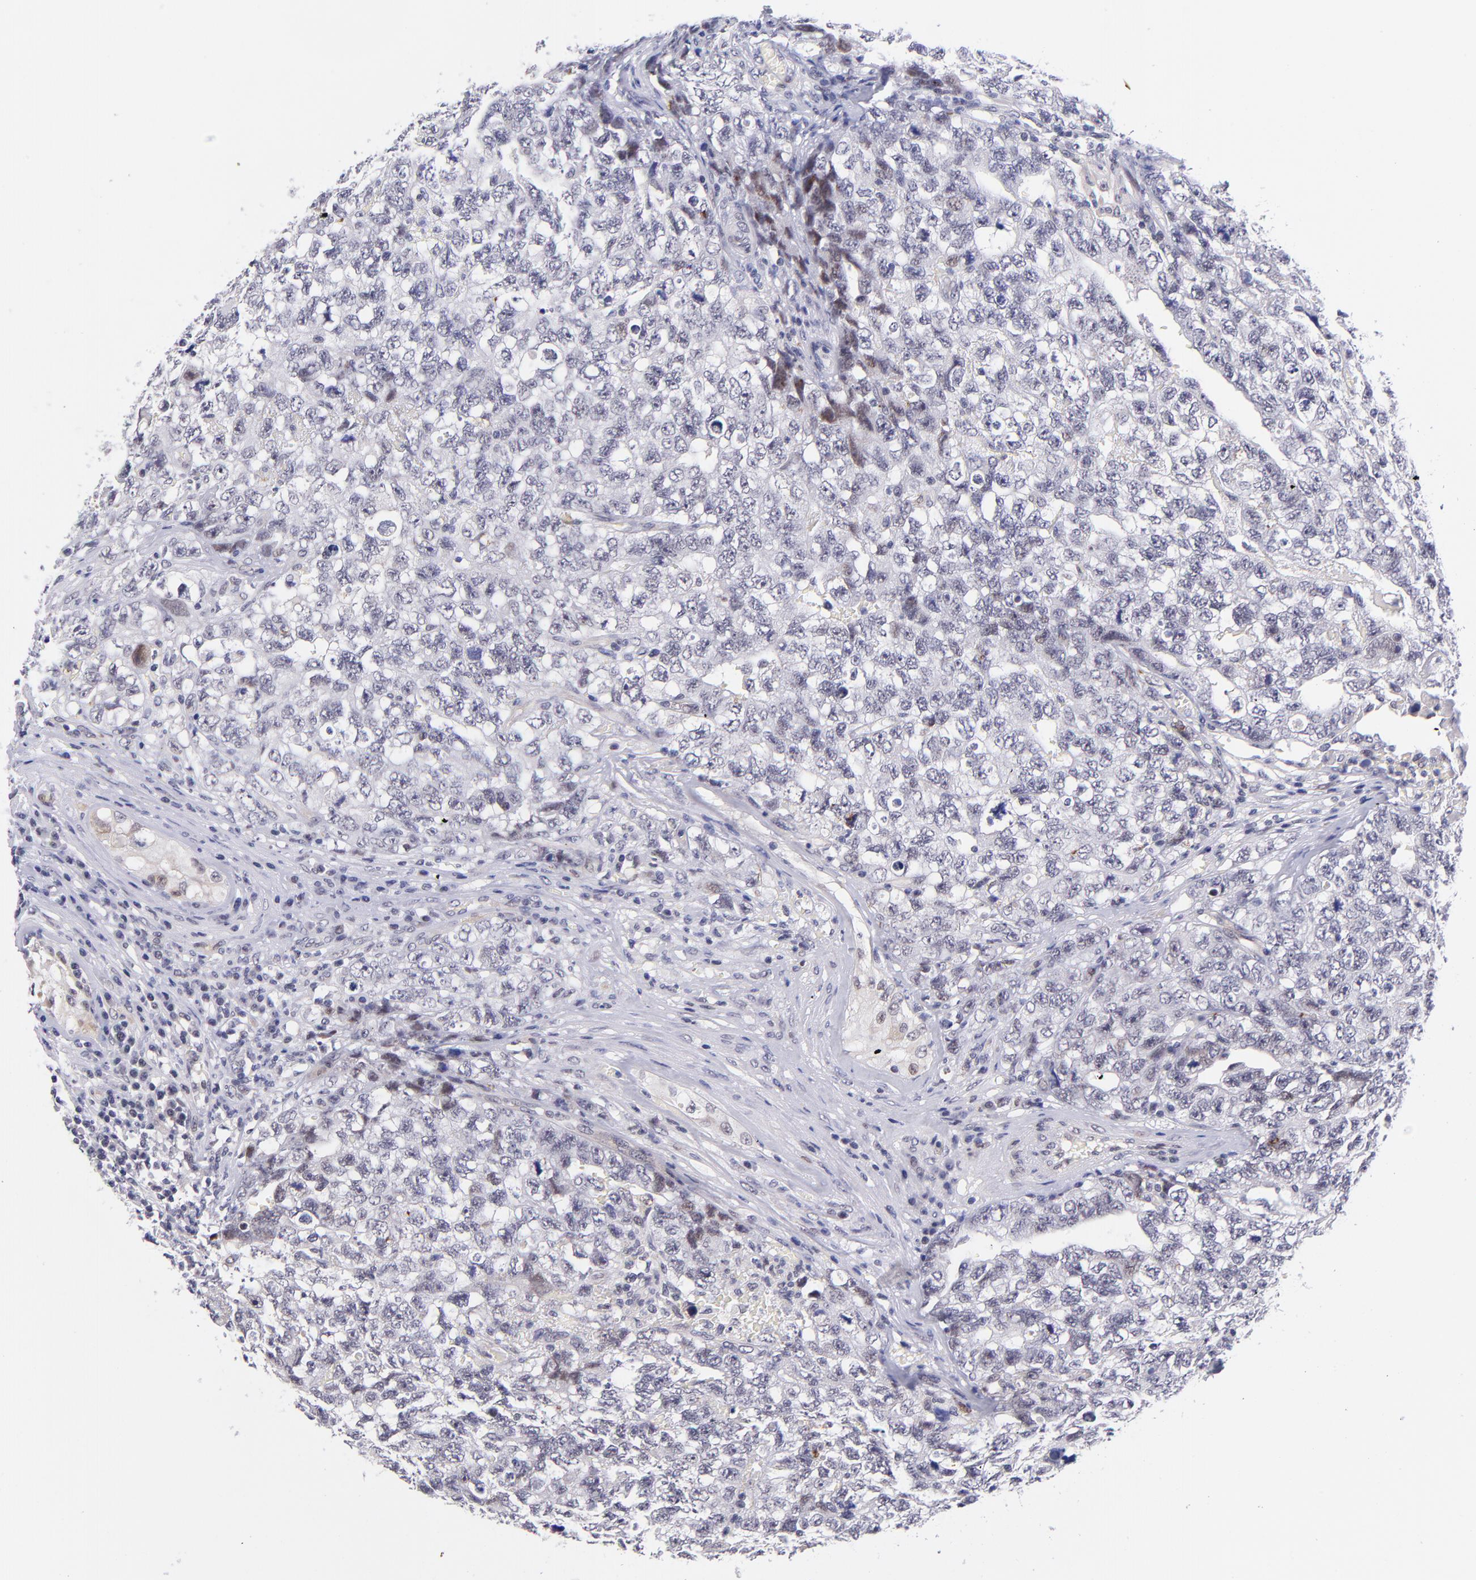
{"staining": {"intensity": "negative", "quantity": "none", "location": "none"}, "tissue": "testis cancer", "cell_type": "Tumor cells", "image_type": "cancer", "snomed": [{"axis": "morphology", "description": "Carcinoma, Embryonal, NOS"}, {"axis": "topography", "description": "Testis"}], "caption": "Tumor cells are negative for brown protein staining in testis cancer (embryonal carcinoma). (Brightfield microscopy of DAB (3,3'-diaminobenzidine) immunohistochemistry at high magnification).", "gene": "SOX6", "patient": {"sex": "male", "age": 31}}